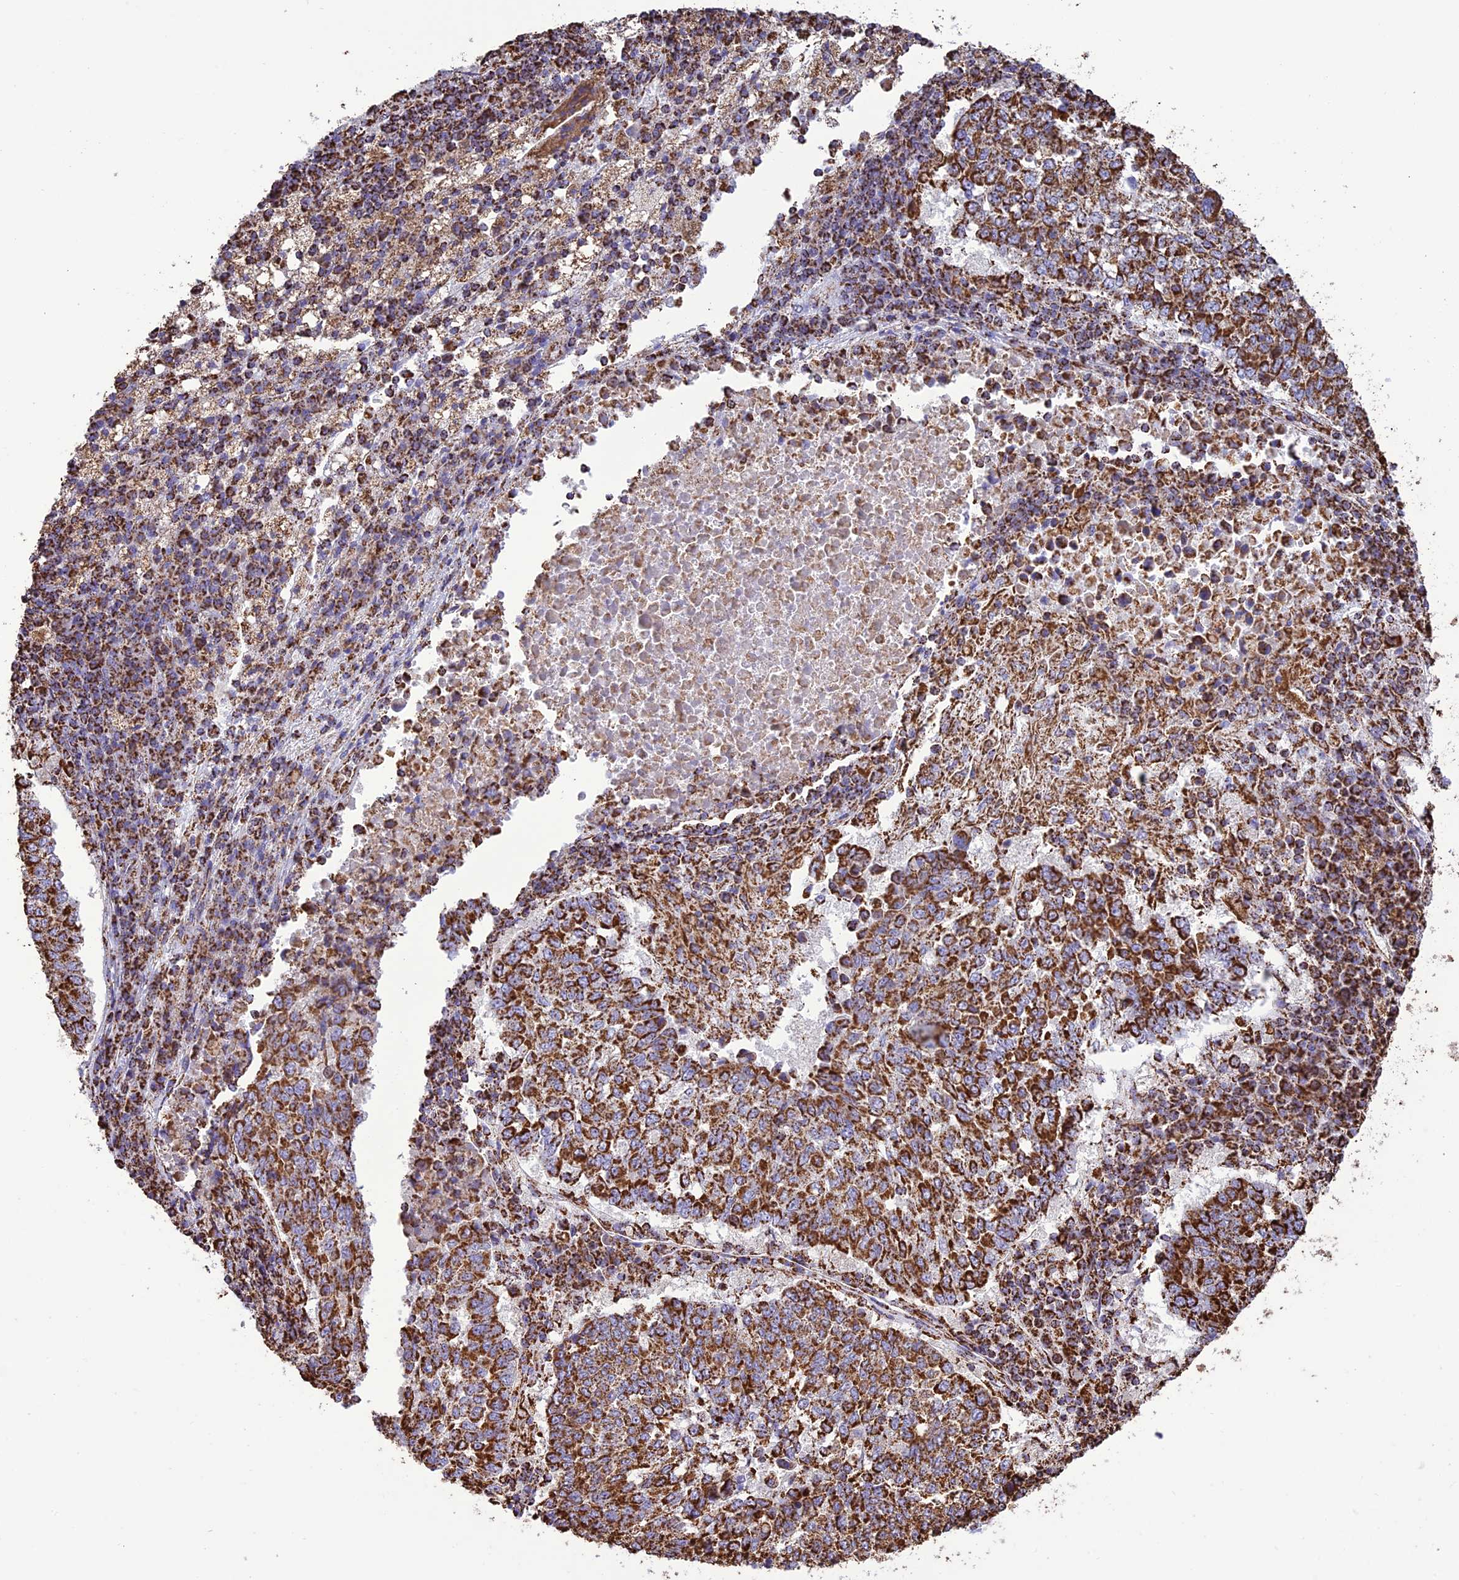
{"staining": {"intensity": "strong", "quantity": ">75%", "location": "cytoplasmic/membranous"}, "tissue": "lung cancer", "cell_type": "Tumor cells", "image_type": "cancer", "snomed": [{"axis": "morphology", "description": "Squamous cell carcinoma, NOS"}, {"axis": "topography", "description": "Lung"}], "caption": "A brown stain highlights strong cytoplasmic/membranous positivity of a protein in squamous cell carcinoma (lung) tumor cells.", "gene": "NDUFAF1", "patient": {"sex": "male", "age": 73}}